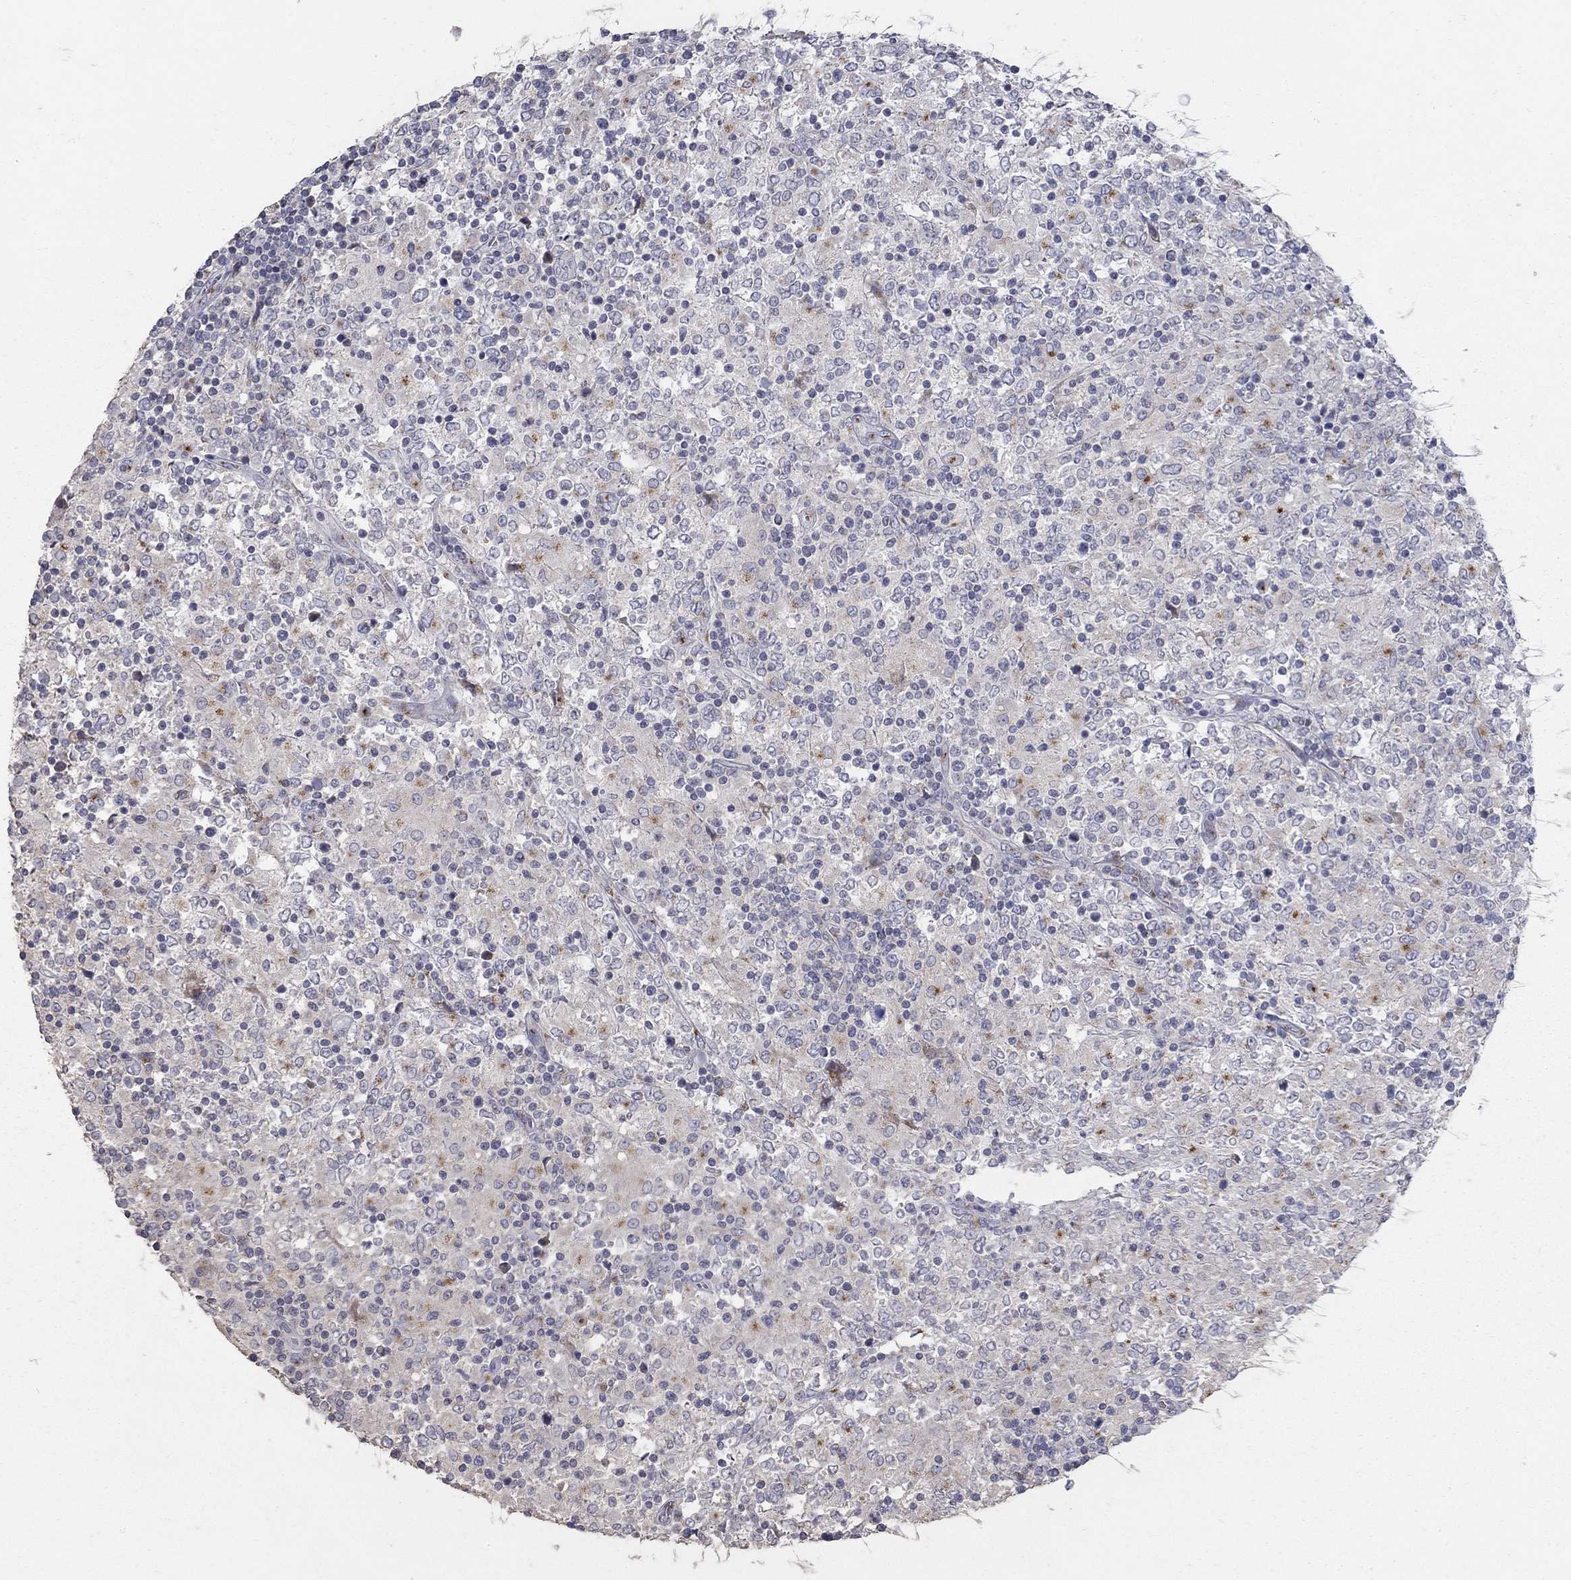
{"staining": {"intensity": "negative", "quantity": "none", "location": "none"}, "tissue": "lymphoma", "cell_type": "Tumor cells", "image_type": "cancer", "snomed": [{"axis": "morphology", "description": "Malignant lymphoma, non-Hodgkin's type, High grade"}, {"axis": "topography", "description": "Lymph node"}], "caption": "Tumor cells are negative for protein expression in human high-grade malignant lymphoma, non-Hodgkin's type. Brightfield microscopy of immunohistochemistry (IHC) stained with DAB (3,3'-diaminobenzidine) (brown) and hematoxylin (blue), captured at high magnification.", "gene": "KIAA0319L", "patient": {"sex": "female", "age": 84}}